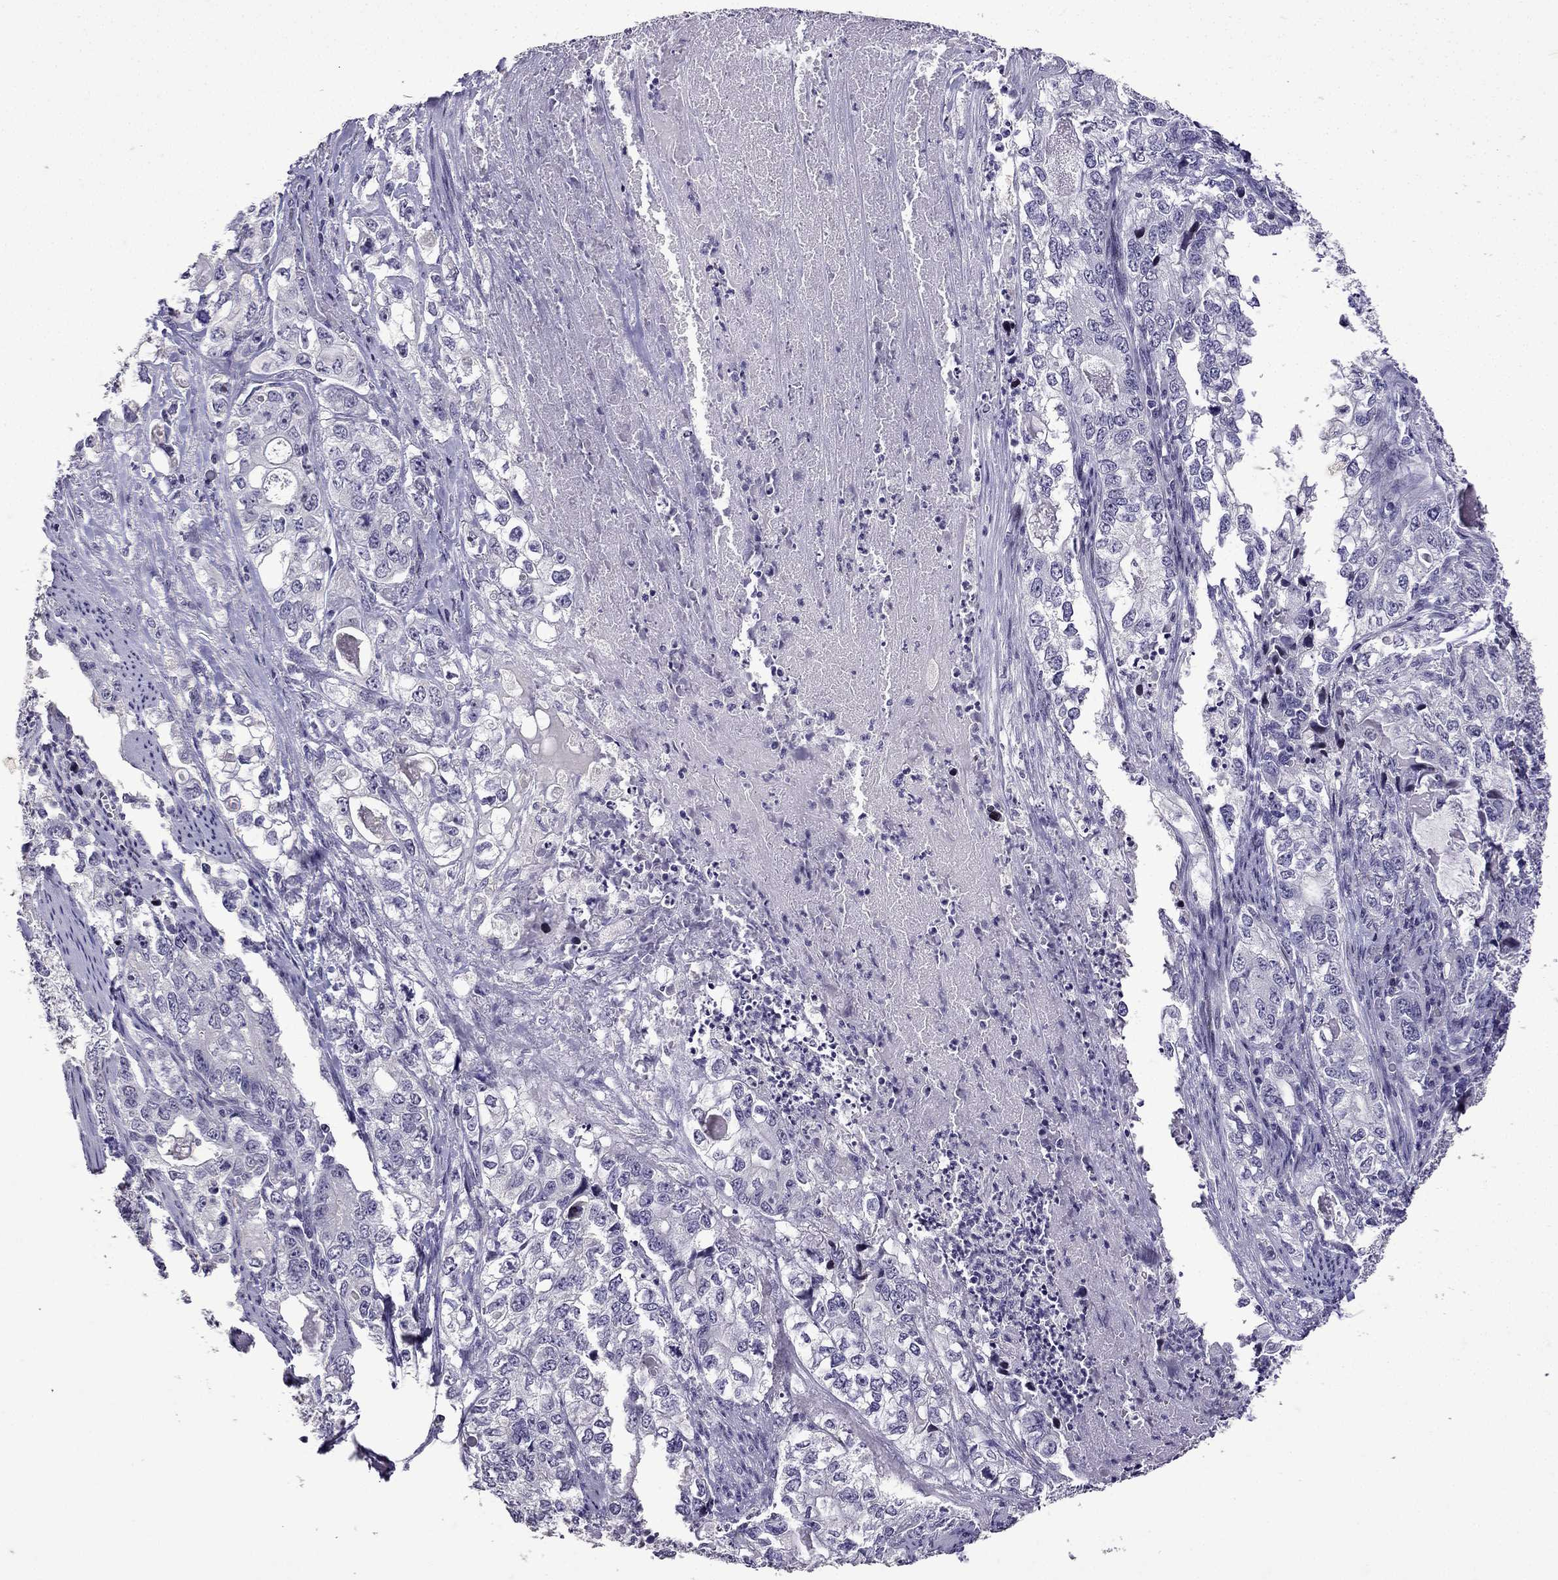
{"staining": {"intensity": "negative", "quantity": "none", "location": "none"}, "tissue": "stomach cancer", "cell_type": "Tumor cells", "image_type": "cancer", "snomed": [{"axis": "morphology", "description": "Adenocarcinoma, NOS"}, {"axis": "topography", "description": "Stomach, lower"}], "caption": "Histopathology image shows no protein expression in tumor cells of stomach cancer (adenocarcinoma) tissue.", "gene": "TTN", "patient": {"sex": "female", "age": 72}}